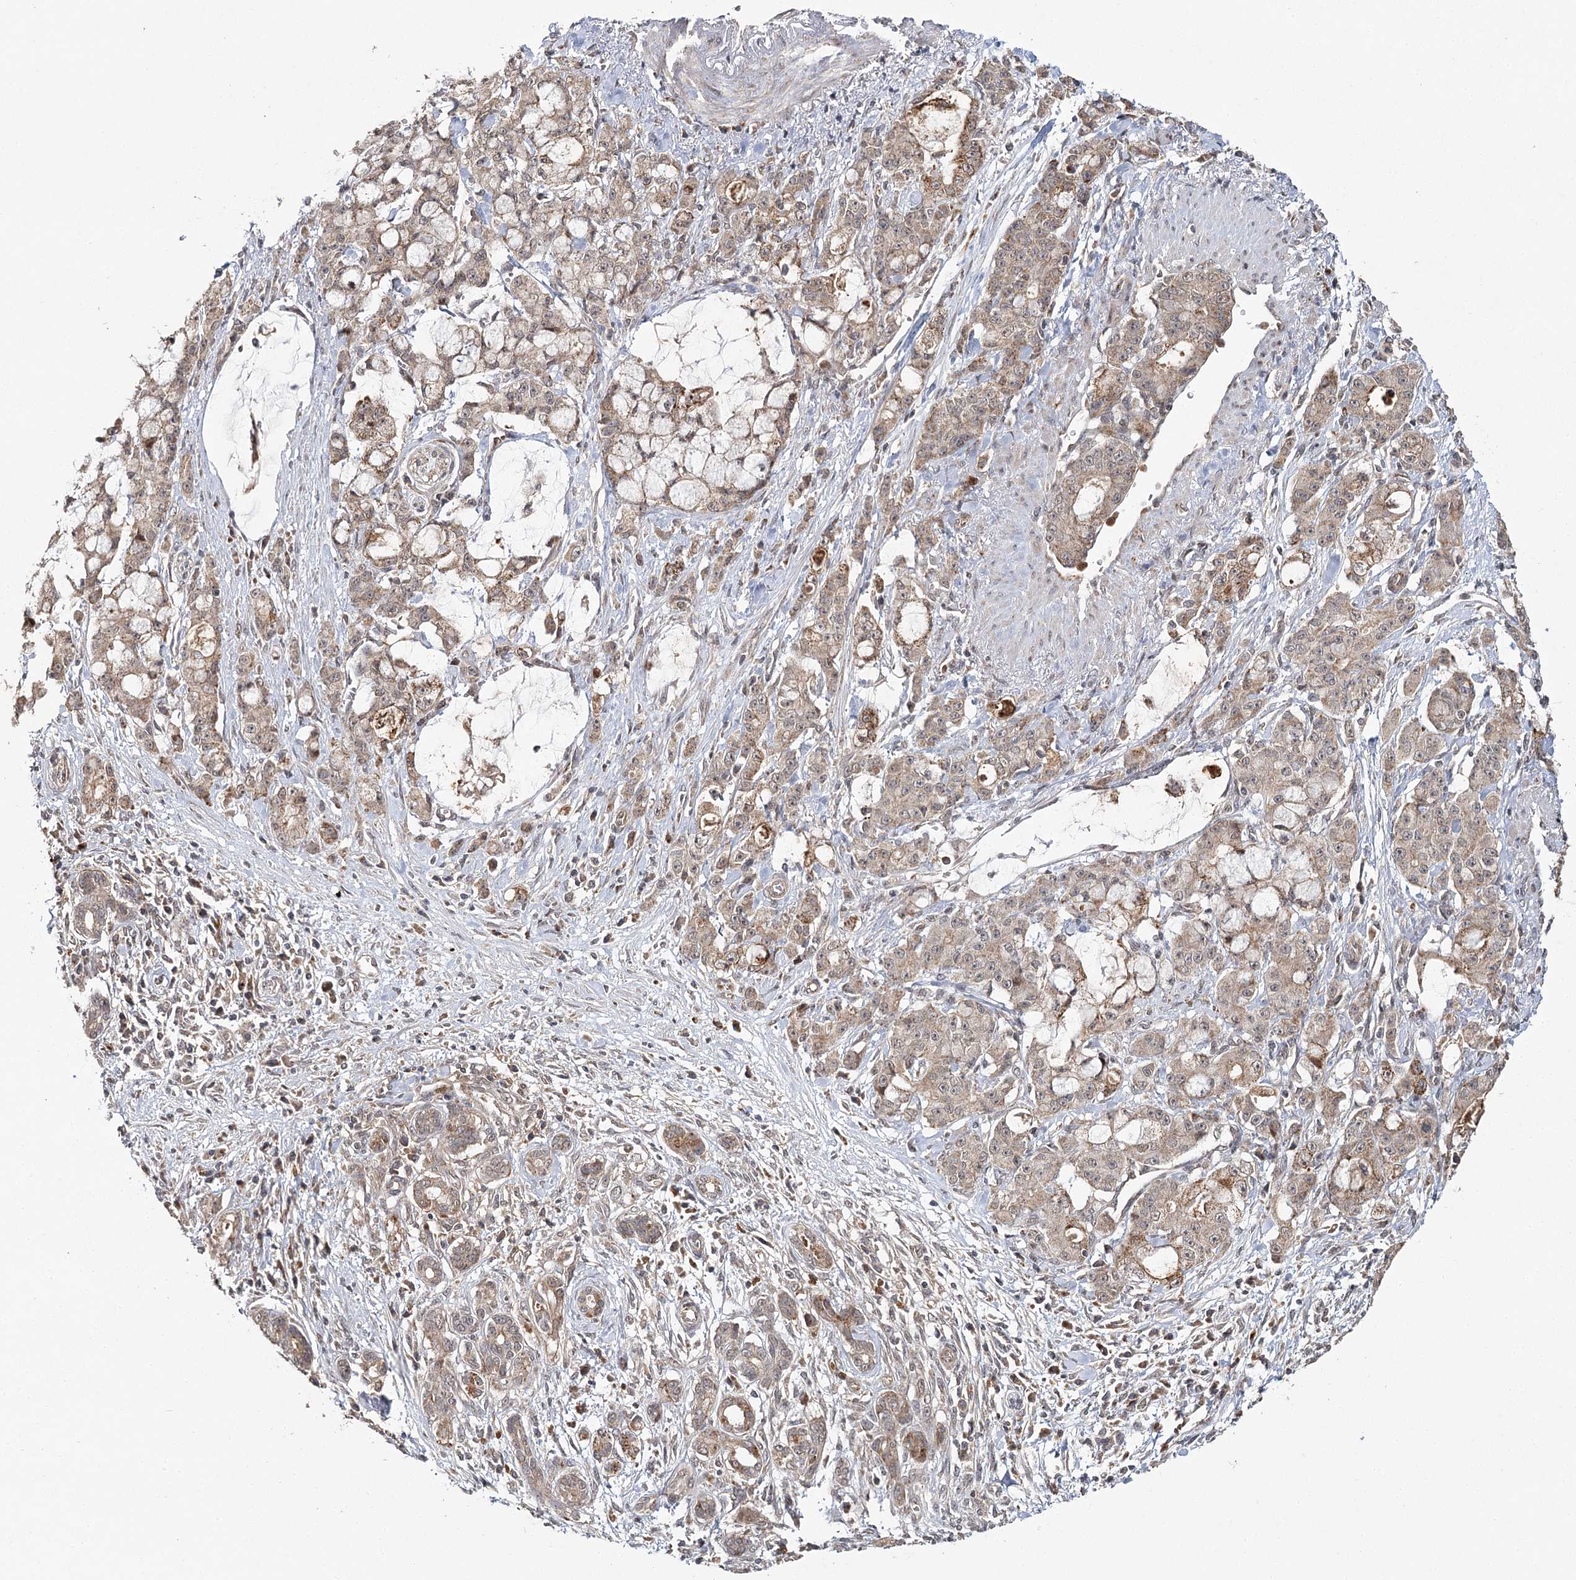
{"staining": {"intensity": "weak", "quantity": ">75%", "location": "cytoplasmic/membranous"}, "tissue": "pancreatic cancer", "cell_type": "Tumor cells", "image_type": "cancer", "snomed": [{"axis": "morphology", "description": "Adenocarcinoma, NOS"}, {"axis": "topography", "description": "Pancreas"}], "caption": "Immunohistochemical staining of pancreatic cancer (adenocarcinoma) exhibits low levels of weak cytoplasmic/membranous expression in approximately >75% of tumor cells. (DAB = brown stain, brightfield microscopy at high magnification).", "gene": "ZNRF3", "patient": {"sex": "female", "age": 73}}